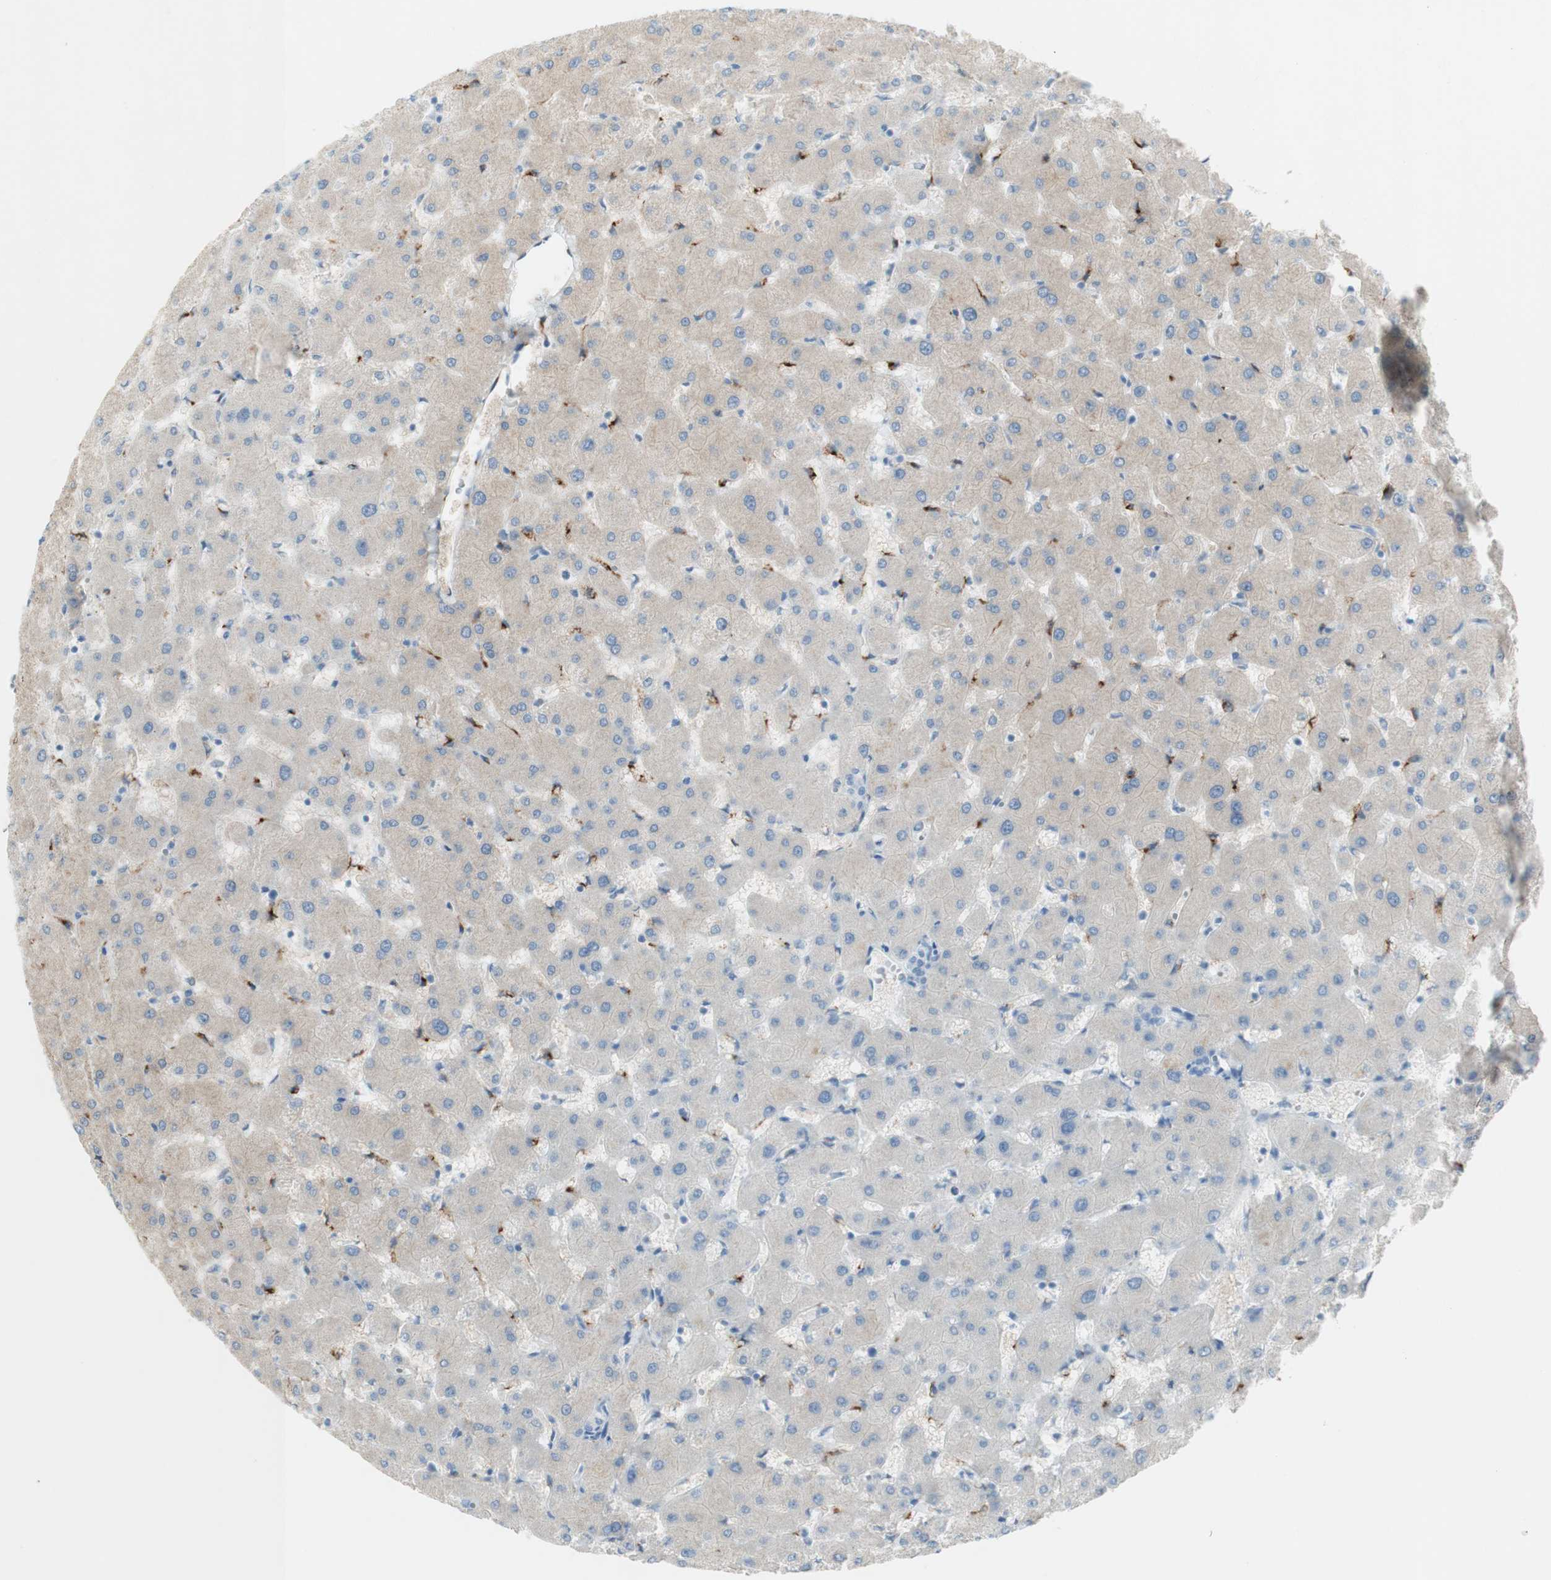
{"staining": {"intensity": "negative", "quantity": "none", "location": "none"}, "tissue": "liver", "cell_type": "Cholangiocytes", "image_type": "normal", "snomed": [{"axis": "morphology", "description": "Normal tissue, NOS"}, {"axis": "topography", "description": "Liver"}], "caption": "Immunohistochemical staining of benign liver demonstrates no significant staining in cholangiocytes. (DAB IHC, high magnification).", "gene": "ART3", "patient": {"sex": "female", "age": 63}}